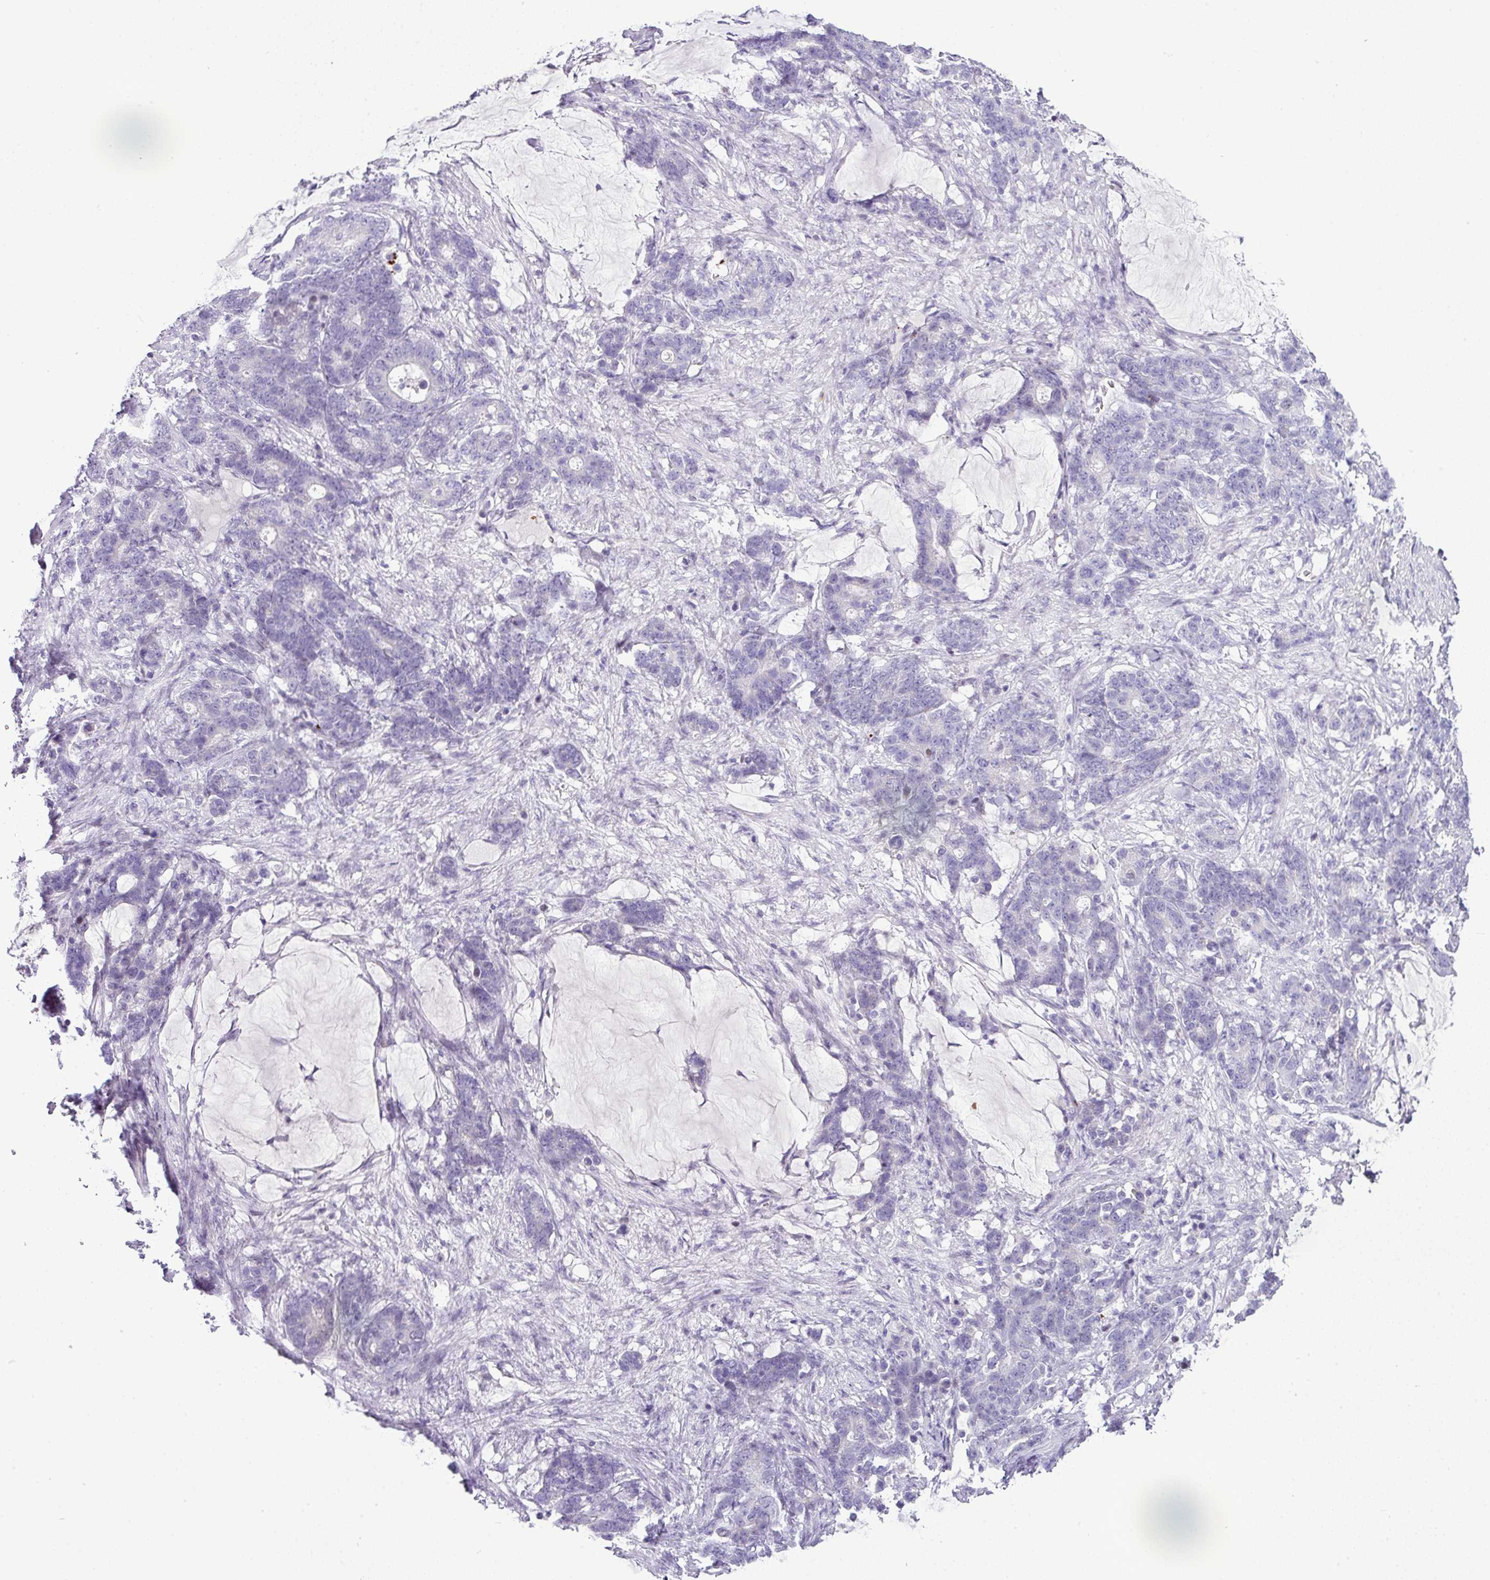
{"staining": {"intensity": "negative", "quantity": "none", "location": "none"}, "tissue": "stomach cancer", "cell_type": "Tumor cells", "image_type": "cancer", "snomed": [{"axis": "morphology", "description": "Normal tissue, NOS"}, {"axis": "morphology", "description": "Adenocarcinoma, NOS"}, {"axis": "topography", "description": "Stomach"}], "caption": "Stomach adenocarcinoma stained for a protein using IHC exhibits no staining tumor cells.", "gene": "CMTM5", "patient": {"sex": "female", "age": 64}}